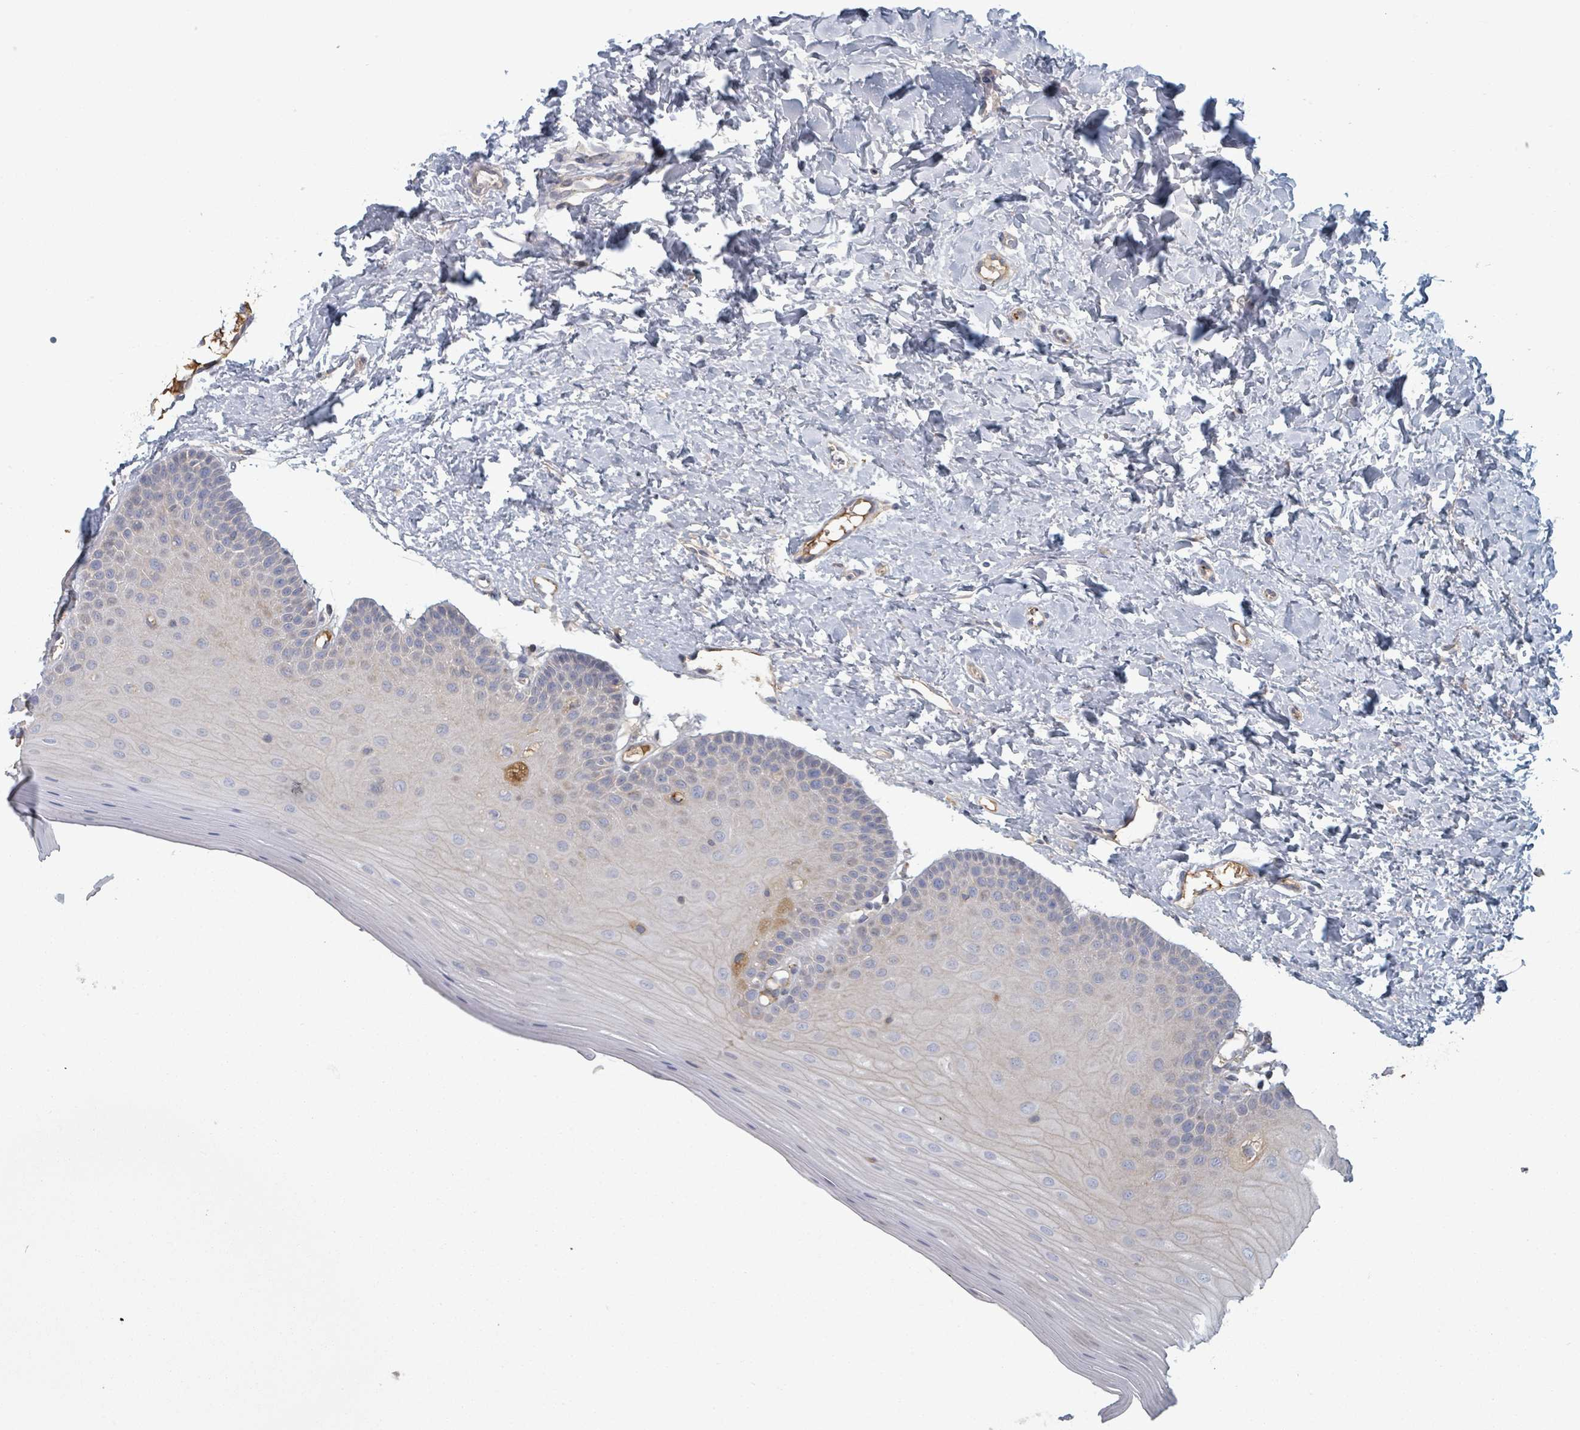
{"staining": {"intensity": "weak", "quantity": "25%-75%", "location": "cytoplasmic/membranous"}, "tissue": "oral mucosa", "cell_type": "Squamous epithelial cells", "image_type": "normal", "snomed": [{"axis": "morphology", "description": "Normal tissue, NOS"}, {"axis": "topography", "description": "Oral tissue"}], "caption": "Oral mucosa stained with IHC reveals weak cytoplasmic/membranous expression in about 25%-75% of squamous epithelial cells. Using DAB (3,3'-diaminobenzidine) (brown) and hematoxylin (blue) stains, captured at high magnification using brightfield microscopy.", "gene": "GABBR1", "patient": {"sex": "female", "age": 67}}